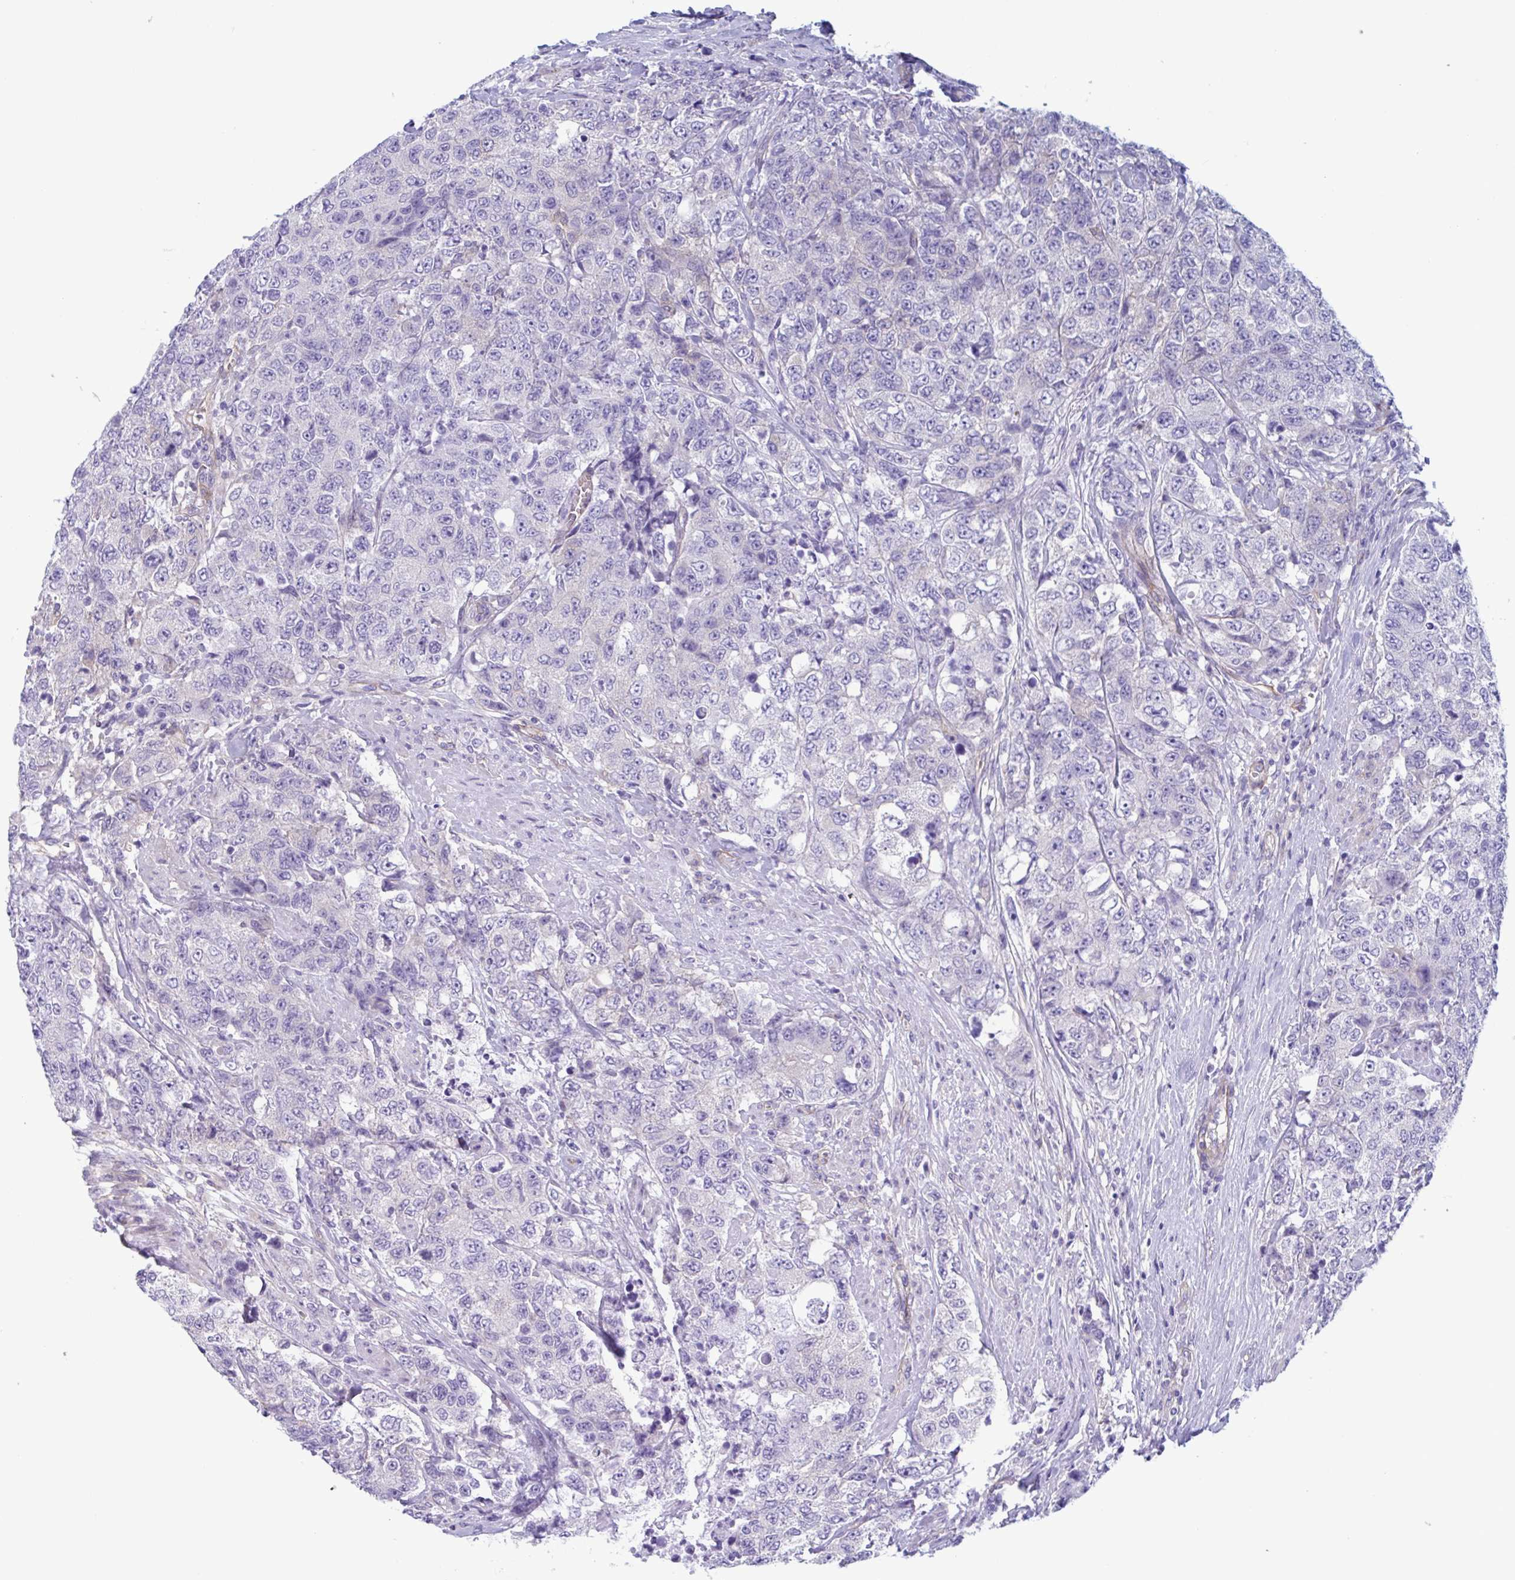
{"staining": {"intensity": "negative", "quantity": "none", "location": "none"}, "tissue": "urothelial cancer", "cell_type": "Tumor cells", "image_type": "cancer", "snomed": [{"axis": "morphology", "description": "Urothelial carcinoma, High grade"}, {"axis": "topography", "description": "Urinary bladder"}], "caption": "A photomicrograph of urothelial cancer stained for a protein shows no brown staining in tumor cells.", "gene": "LPIN3", "patient": {"sex": "female", "age": 78}}